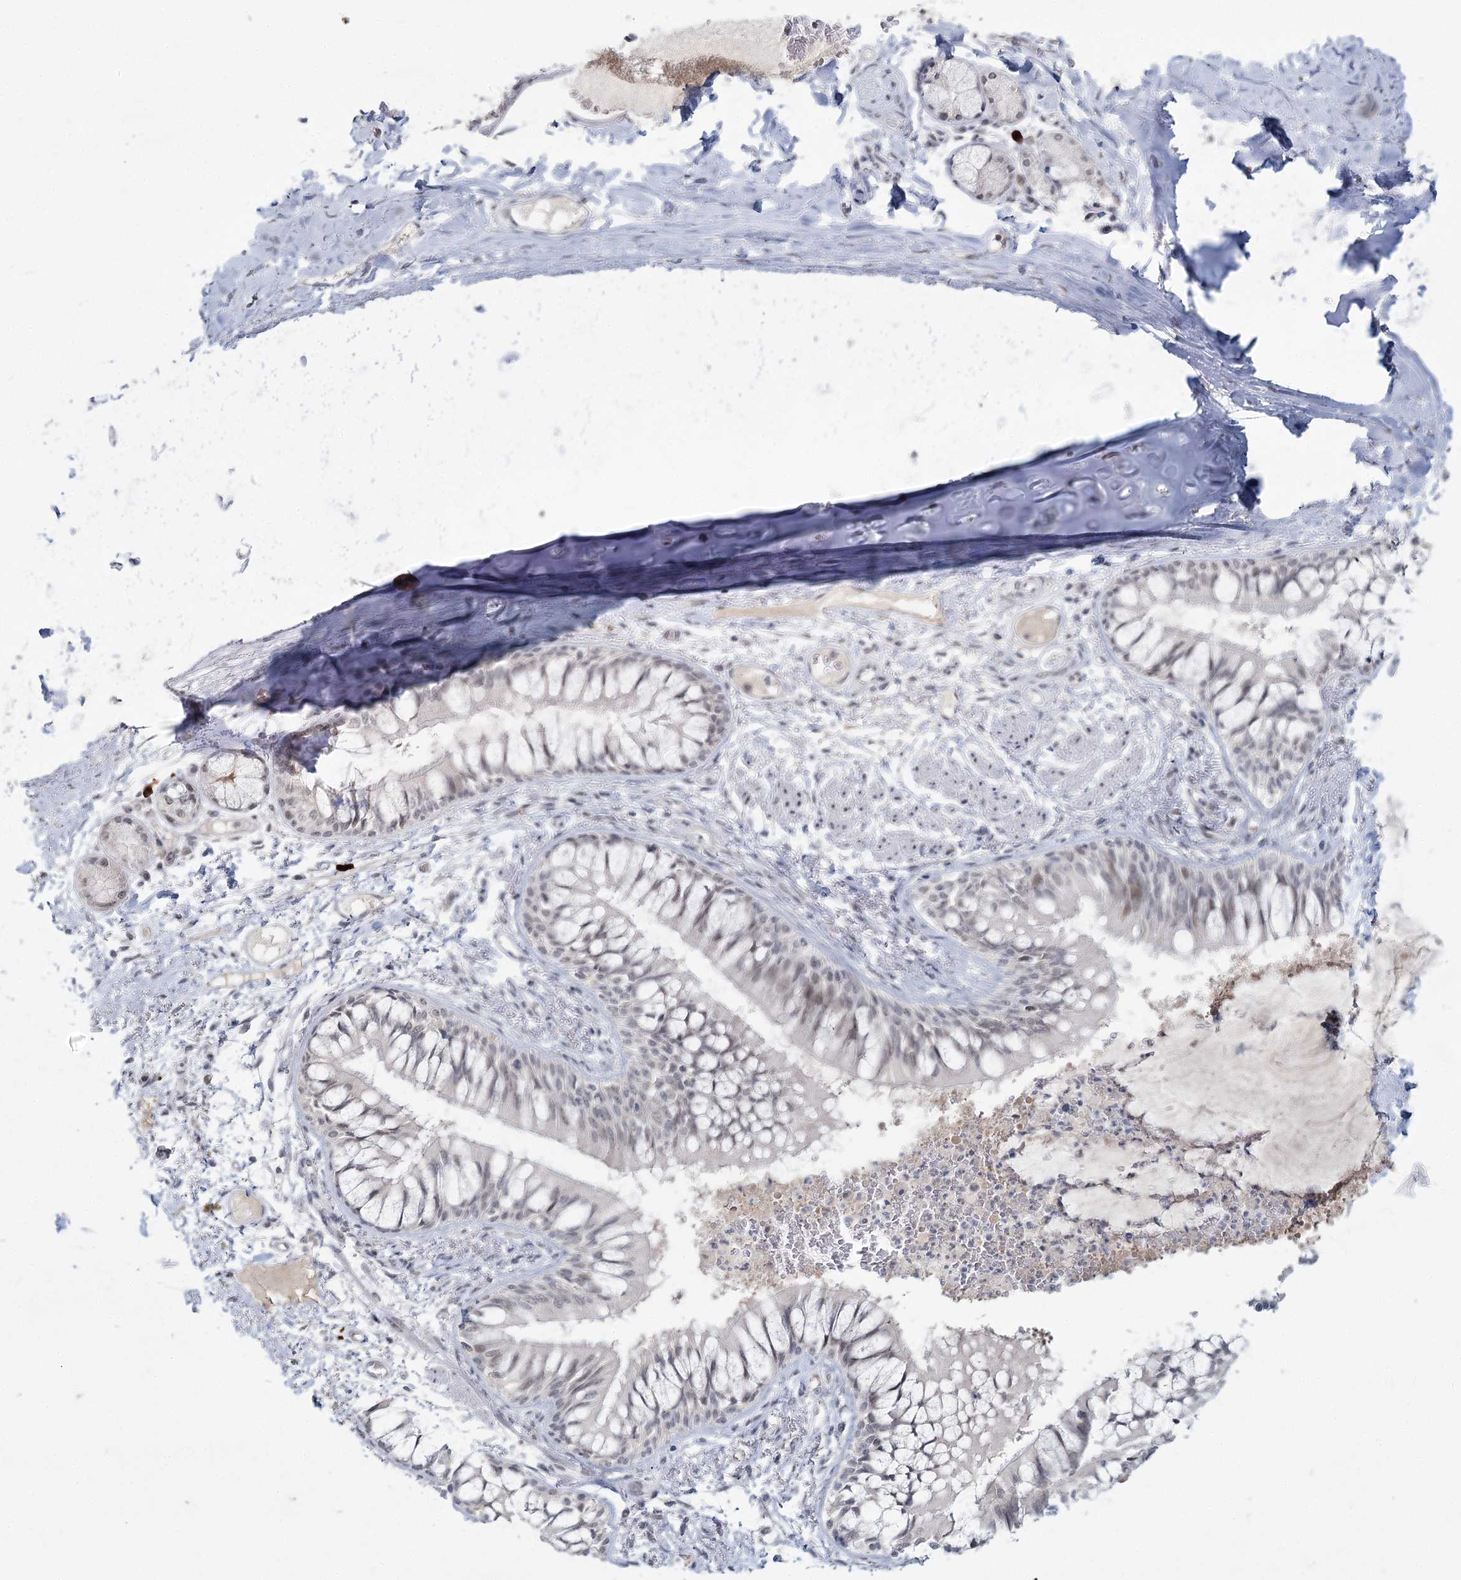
{"staining": {"intensity": "negative", "quantity": "none", "location": "none"}, "tissue": "adipose tissue", "cell_type": "Adipocytes", "image_type": "normal", "snomed": [{"axis": "morphology", "description": "Normal tissue, NOS"}, {"axis": "topography", "description": "Cartilage tissue"}, {"axis": "topography", "description": "Bronchus"}, {"axis": "topography", "description": "Lung"}, {"axis": "topography", "description": "Peripheral nerve tissue"}], "caption": "Adipose tissue stained for a protein using IHC reveals no expression adipocytes.", "gene": "LY6G5C", "patient": {"sex": "female", "age": 49}}